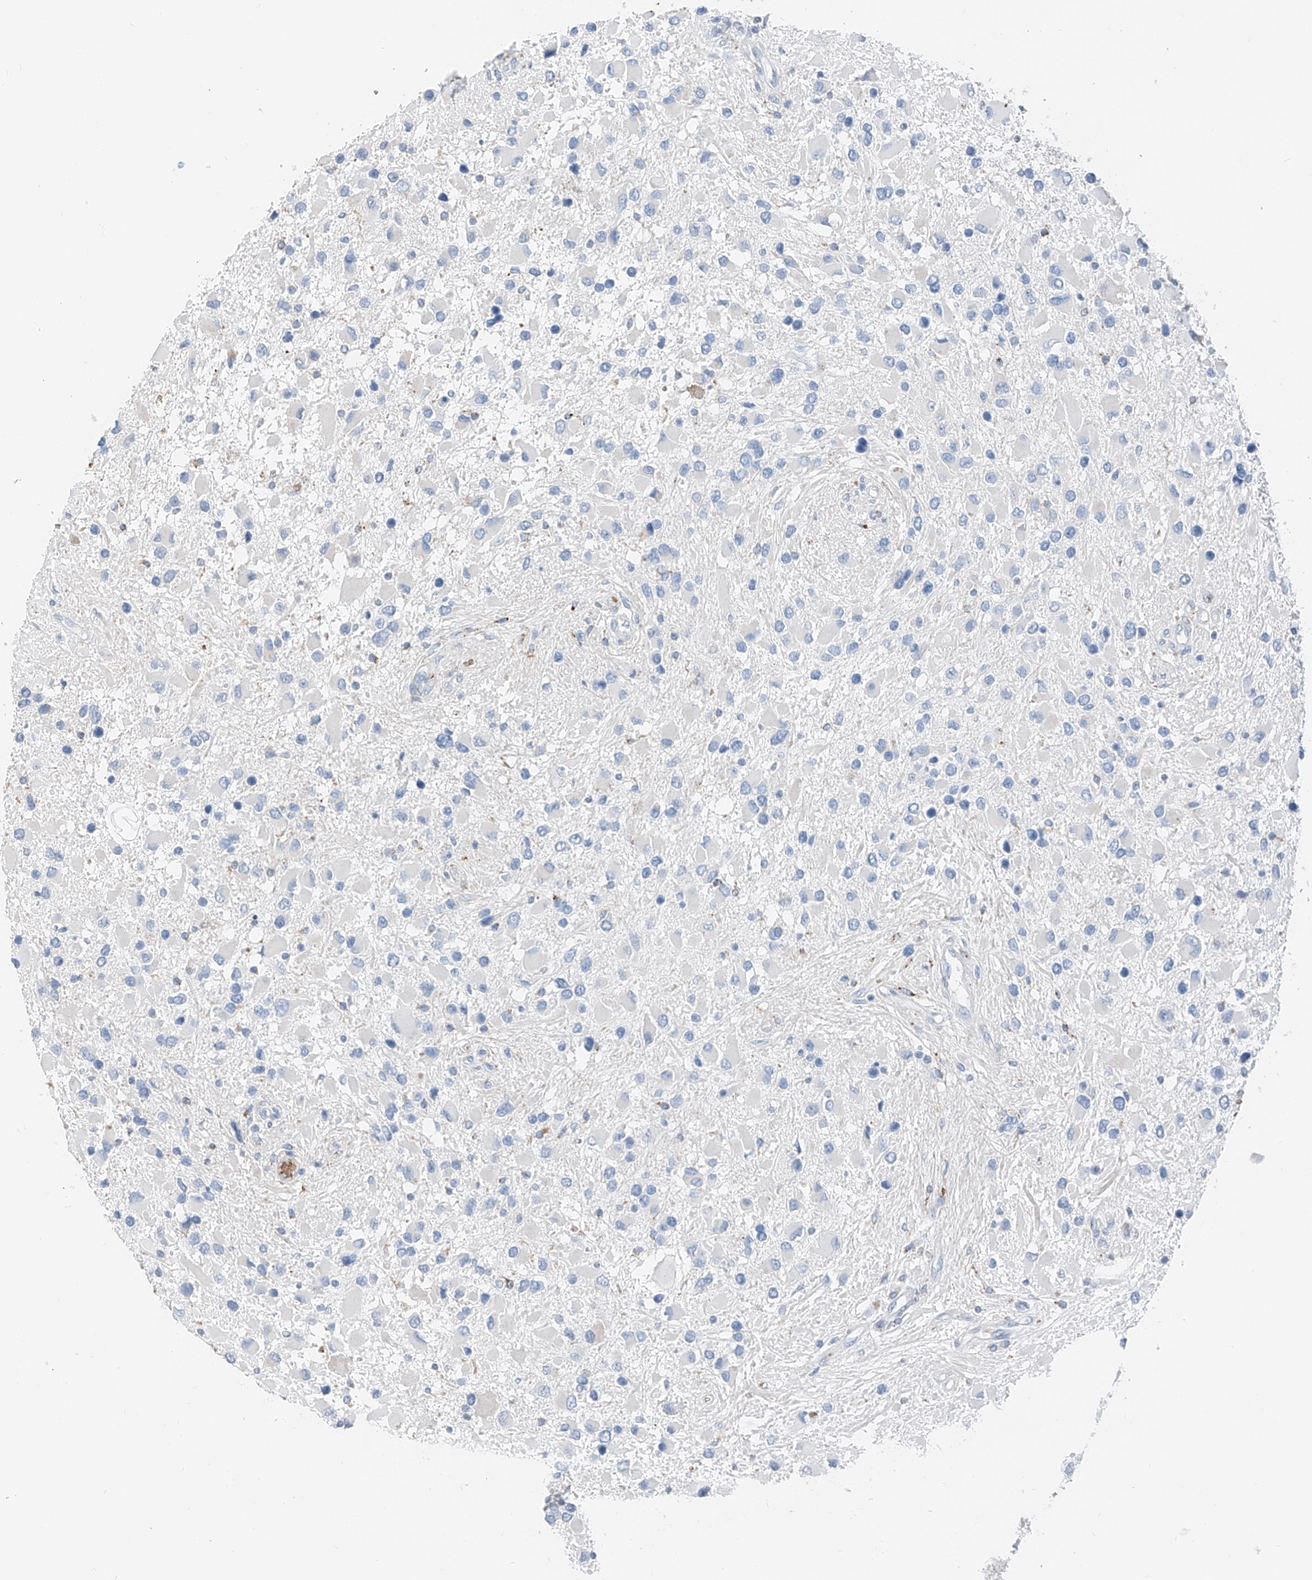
{"staining": {"intensity": "negative", "quantity": "none", "location": "none"}, "tissue": "glioma", "cell_type": "Tumor cells", "image_type": "cancer", "snomed": [{"axis": "morphology", "description": "Glioma, malignant, High grade"}, {"axis": "topography", "description": "Brain"}], "caption": "Photomicrograph shows no significant protein staining in tumor cells of malignant high-grade glioma.", "gene": "PRSS23", "patient": {"sex": "male", "age": 53}}